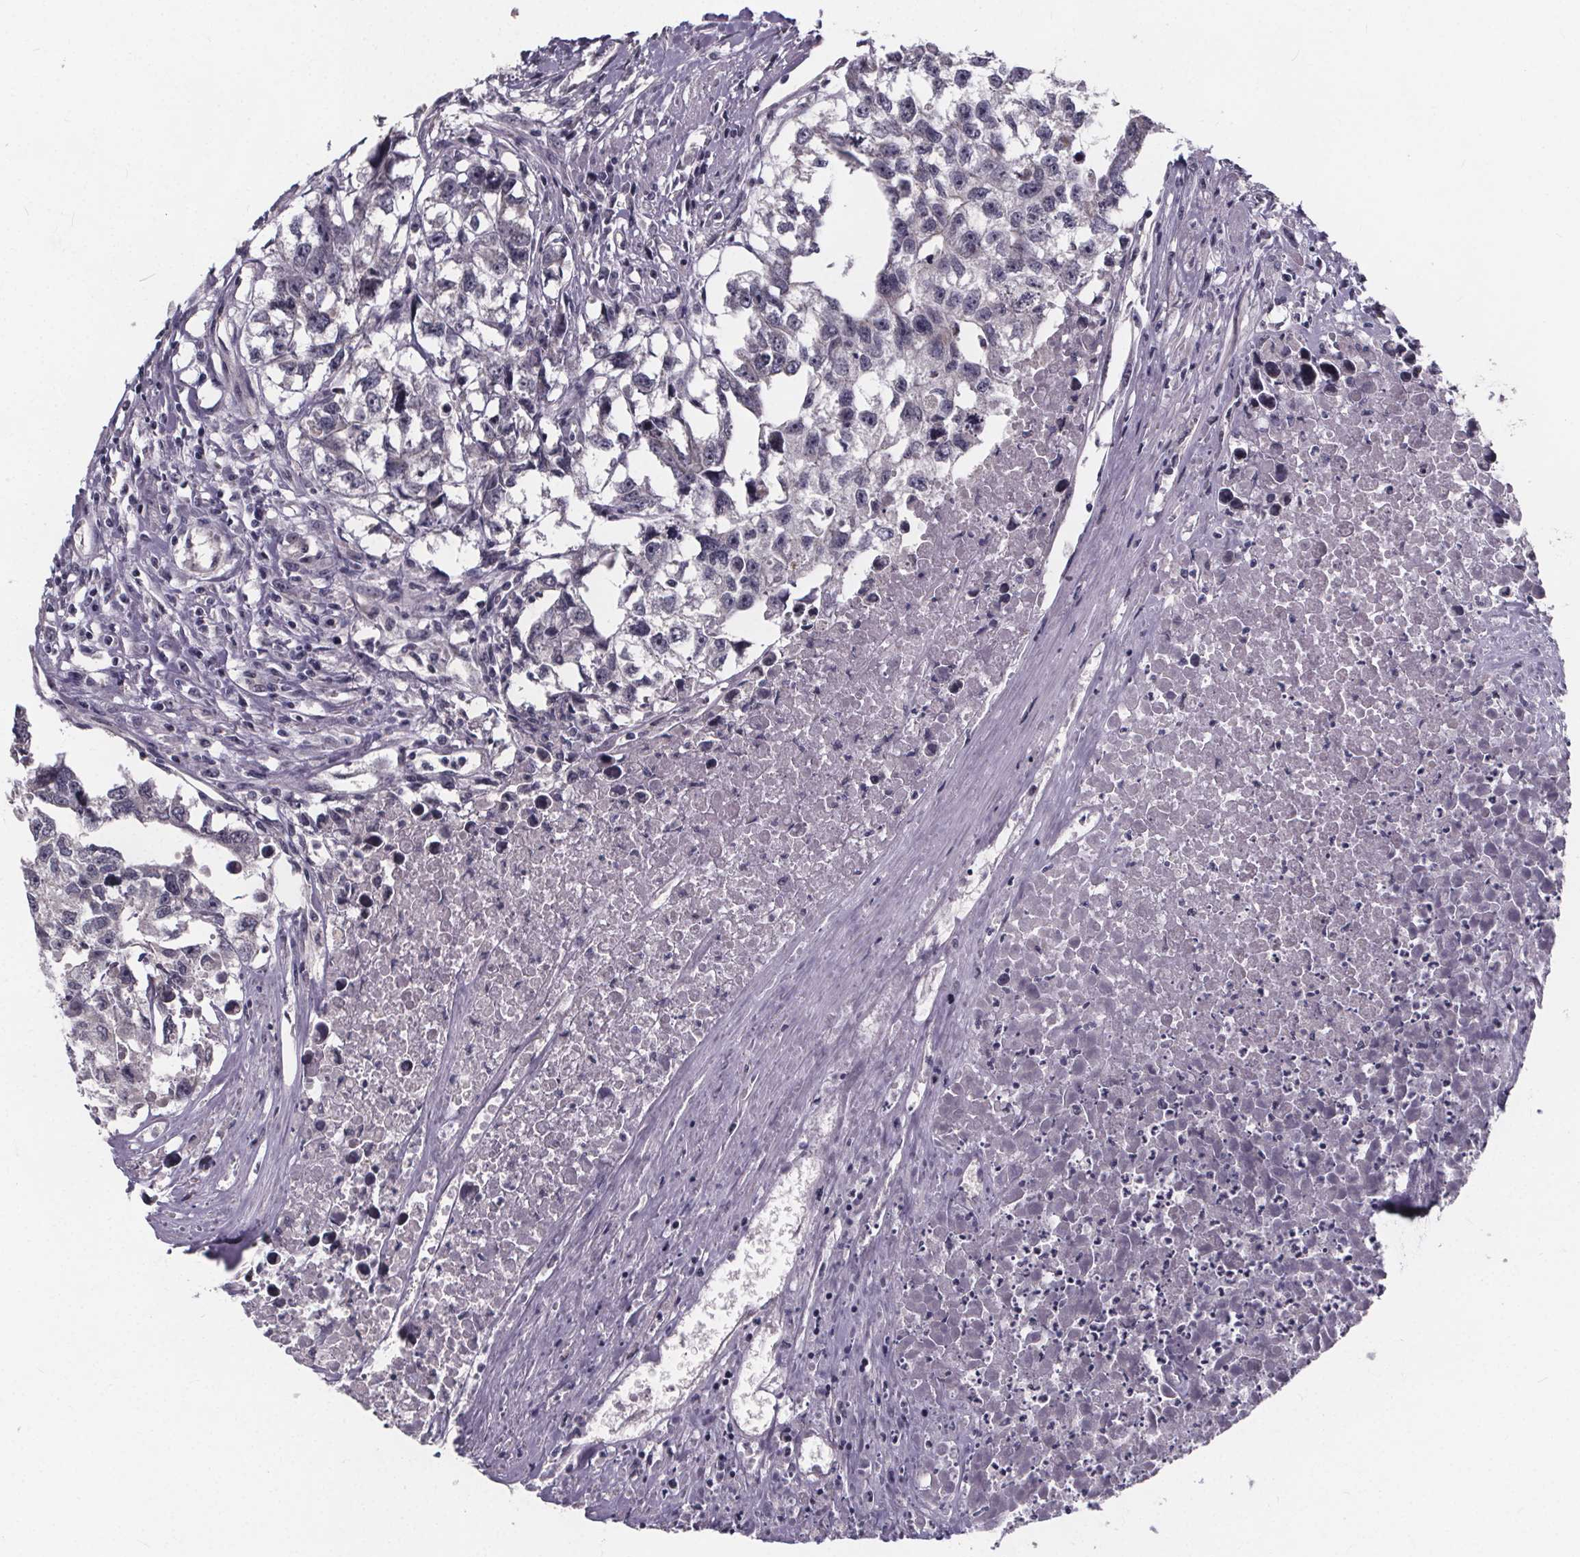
{"staining": {"intensity": "negative", "quantity": "none", "location": "none"}, "tissue": "testis cancer", "cell_type": "Tumor cells", "image_type": "cancer", "snomed": [{"axis": "morphology", "description": "Carcinoma, Embryonal, NOS"}, {"axis": "morphology", "description": "Teratoma, malignant, NOS"}, {"axis": "topography", "description": "Testis"}], "caption": "High magnification brightfield microscopy of testis cancer stained with DAB (brown) and counterstained with hematoxylin (blue): tumor cells show no significant expression.", "gene": "FAM181B", "patient": {"sex": "male", "age": 44}}